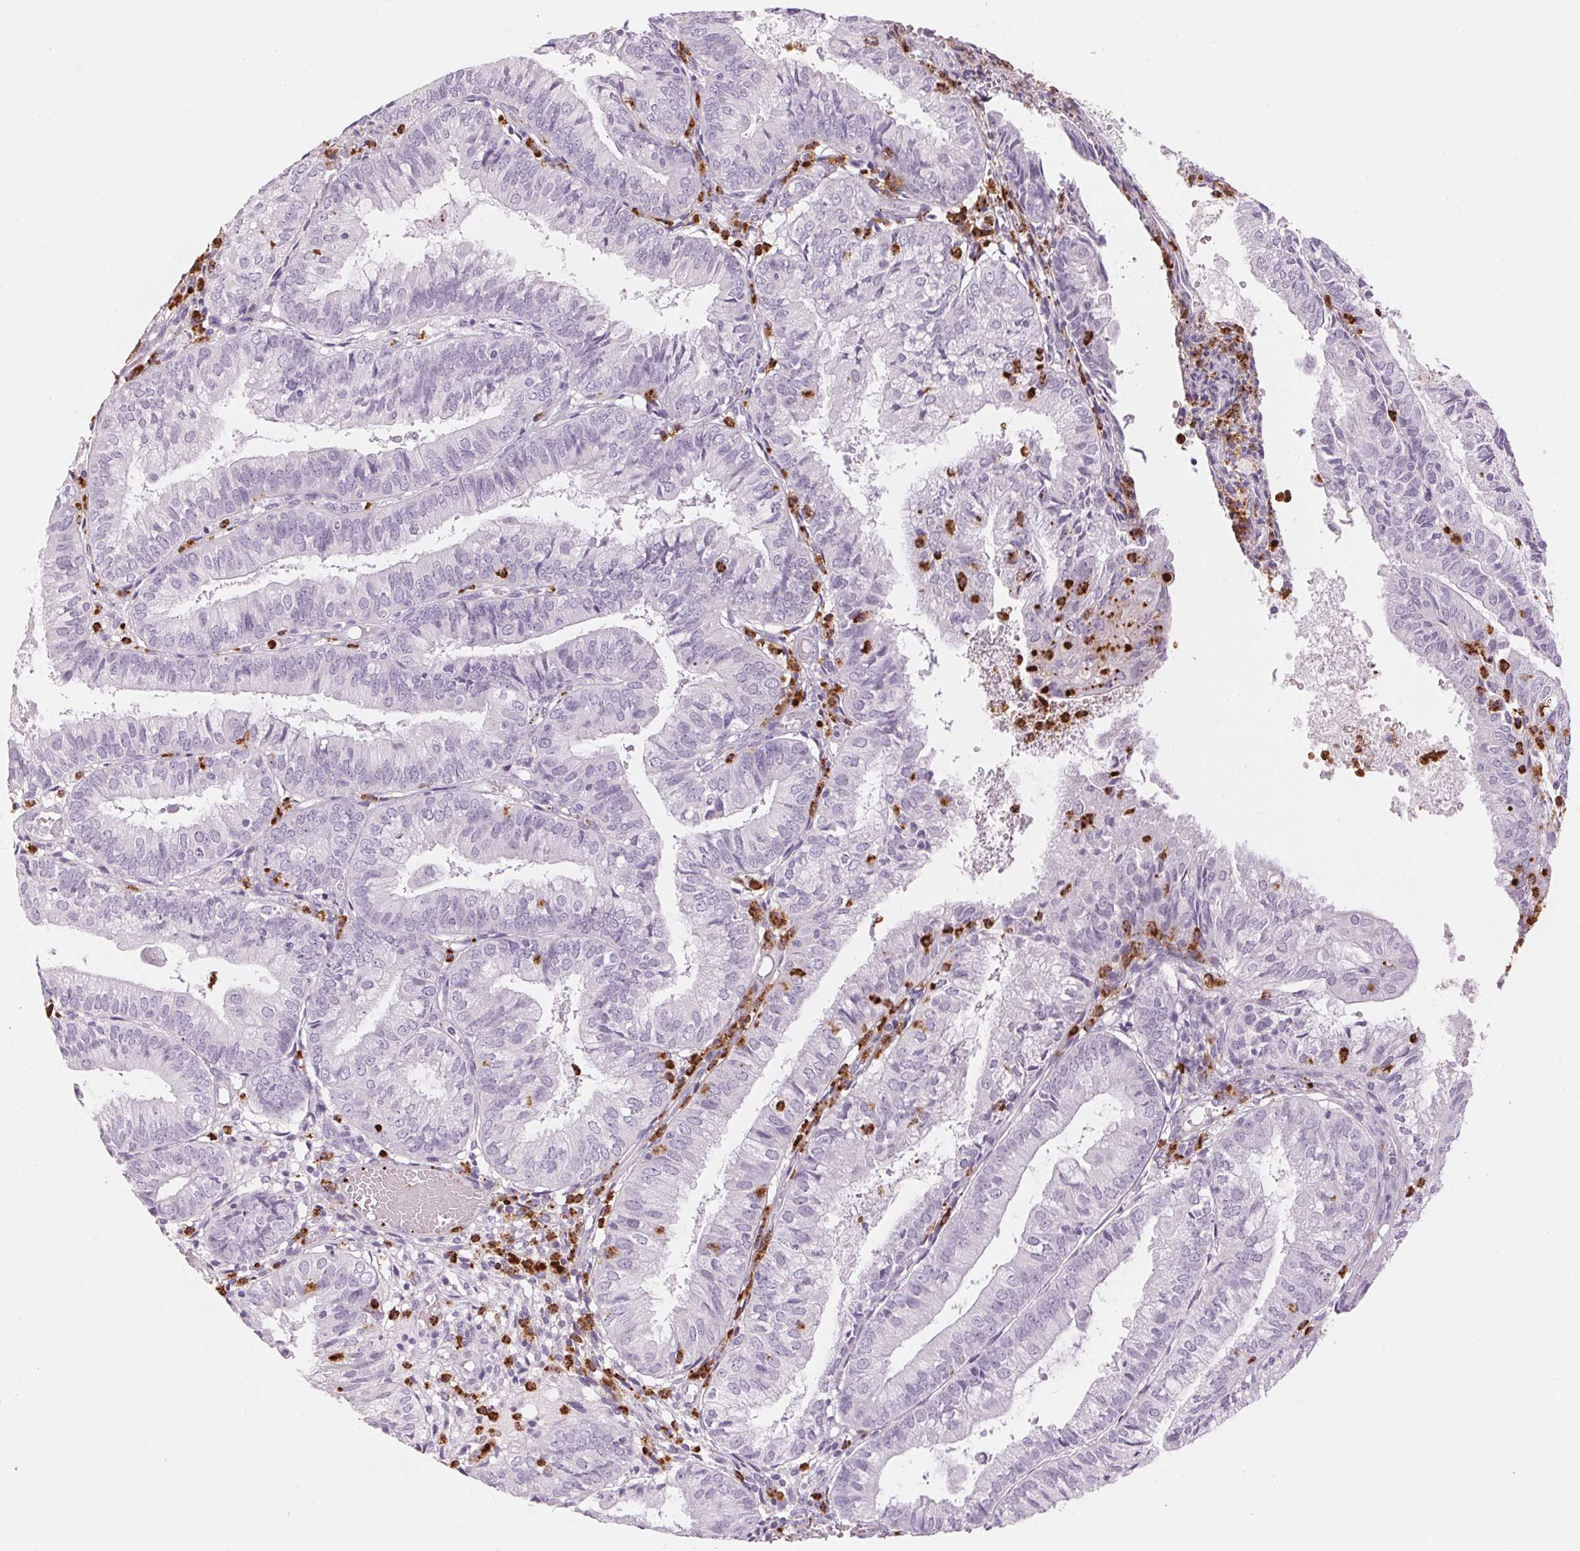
{"staining": {"intensity": "negative", "quantity": "none", "location": "none"}, "tissue": "endometrial cancer", "cell_type": "Tumor cells", "image_type": "cancer", "snomed": [{"axis": "morphology", "description": "Adenocarcinoma, NOS"}, {"axis": "topography", "description": "Endometrium"}], "caption": "A high-resolution histopathology image shows IHC staining of endometrial cancer, which exhibits no significant expression in tumor cells. (DAB immunohistochemistry with hematoxylin counter stain).", "gene": "KLK7", "patient": {"sex": "female", "age": 55}}